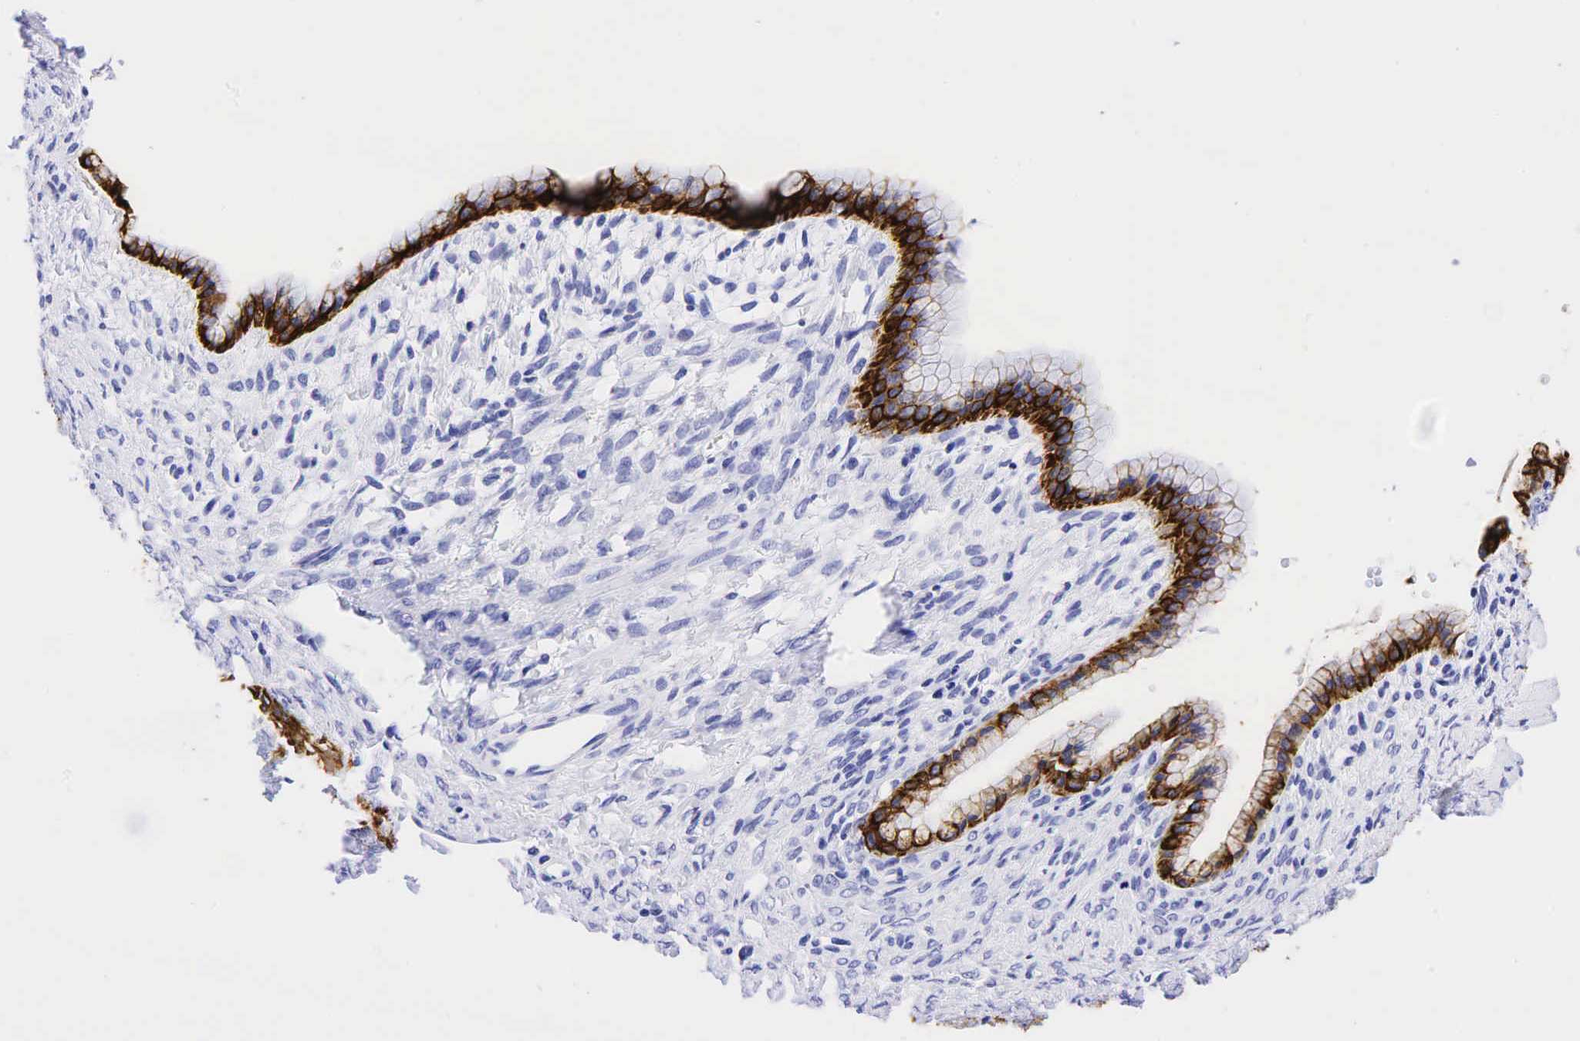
{"staining": {"intensity": "strong", "quantity": "25%-75%", "location": "cytoplasmic/membranous"}, "tissue": "ovarian cancer", "cell_type": "Tumor cells", "image_type": "cancer", "snomed": [{"axis": "morphology", "description": "Cystadenocarcinoma, mucinous, NOS"}, {"axis": "topography", "description": "Ovary"}], "caption": "Protein expression analysis of mucinous cystadenocarcinoma (ovarian) reveals strong cytoplasmic/membranous positivity in approximately 25%-75% of tumor cells.", "gene": "KRT7", "patient": {"sex": "female", "age": 25}}